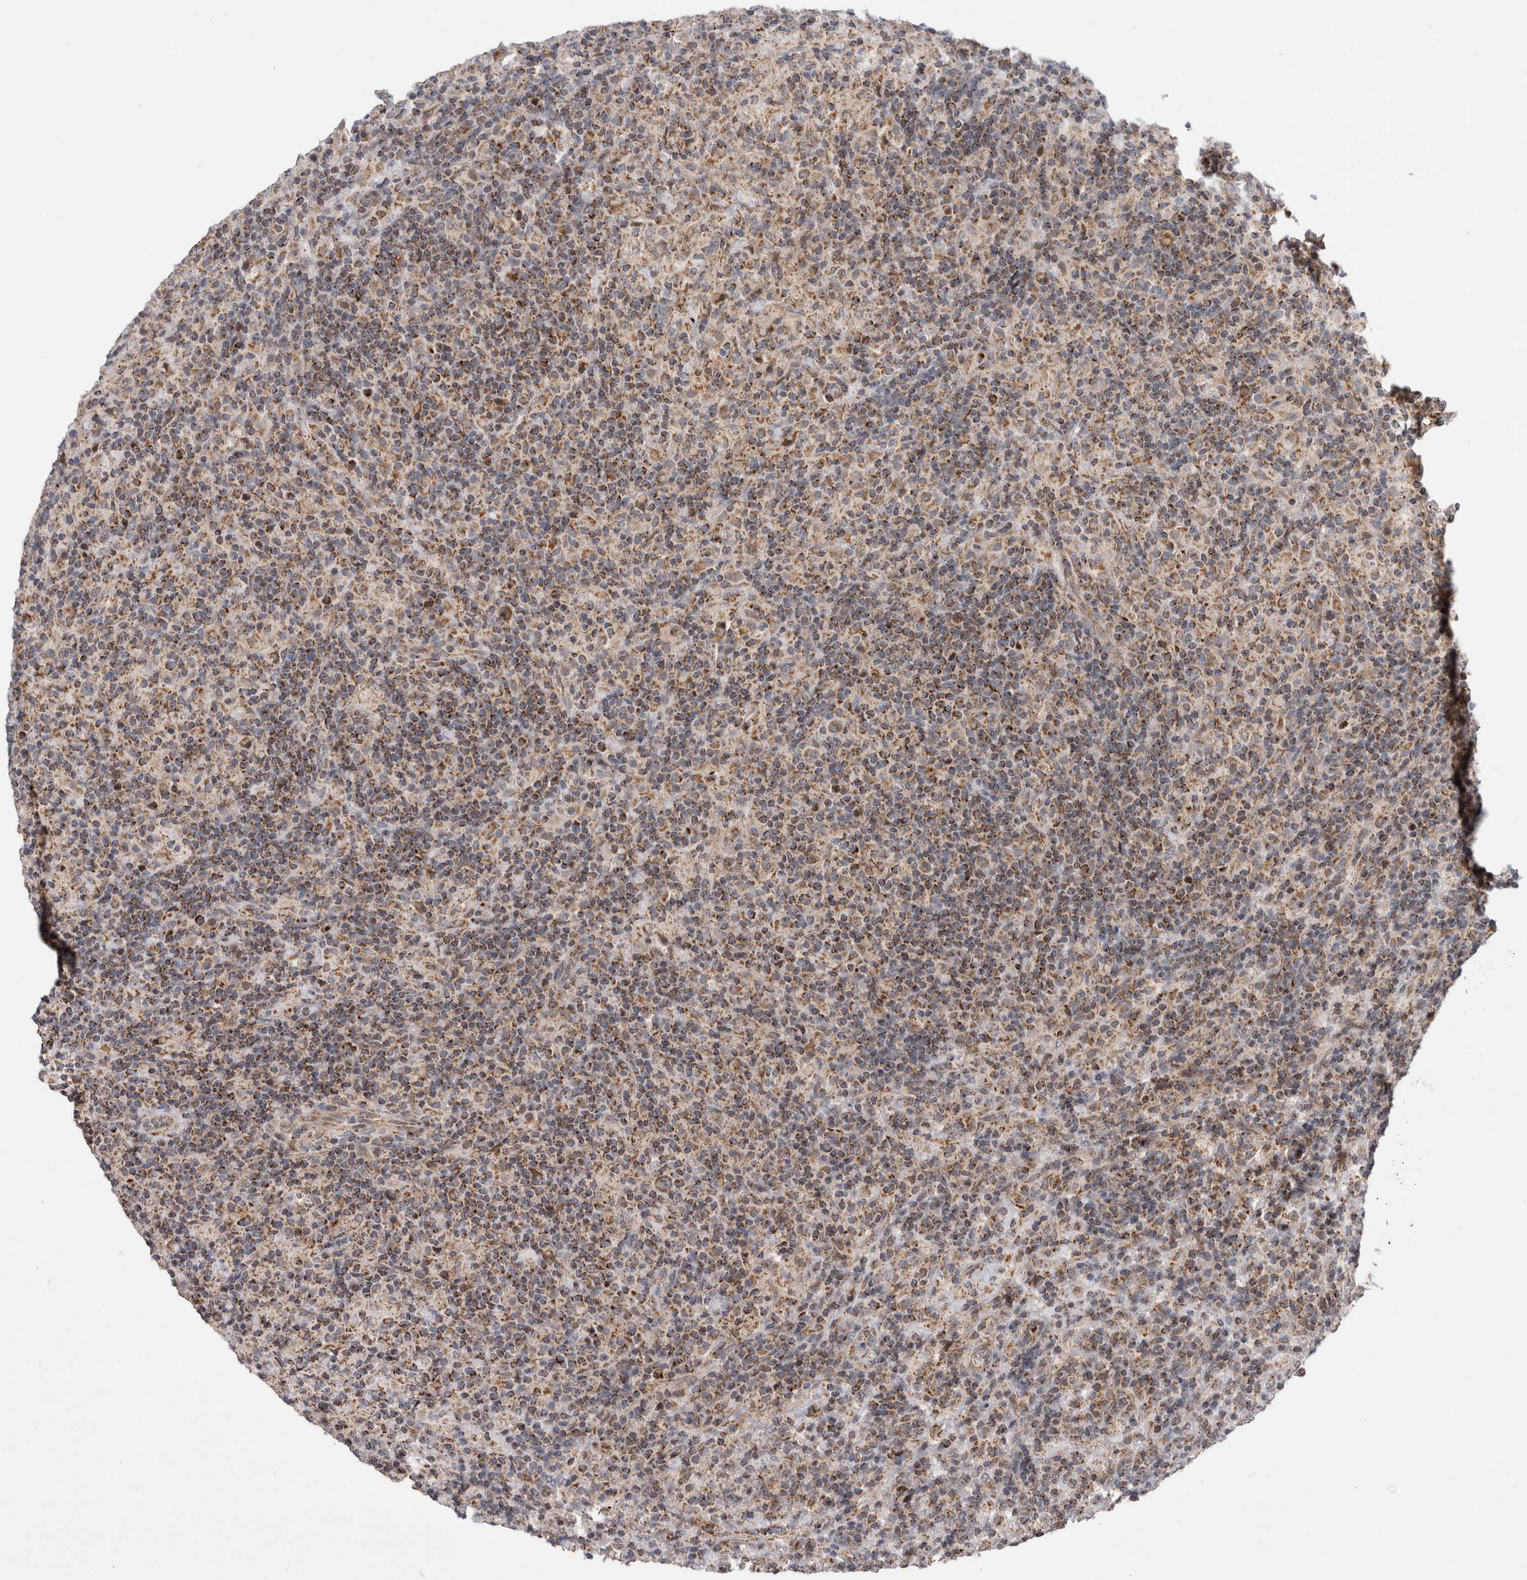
{"staining": {"intensity": "moderate", "quantity": ">75%", "location": "cytoplasmic/membranous"}, "tissue": "lymphoma", "cell_type": "Tumor cells", "image_type": "cancer", "snomed": [{"axis": "morphology", "description": "Hodgkin's disease, NOS"}, {"axis": "topography", "description": "Lymph node"}], "caption": "Moderate cytoplasmic/membranous positivity is appreciated in approximately >75% of tumor cells in Hodgkin's disease.", "gene": "MRPL37", "patient": {"sex": "male", "age": 70}}